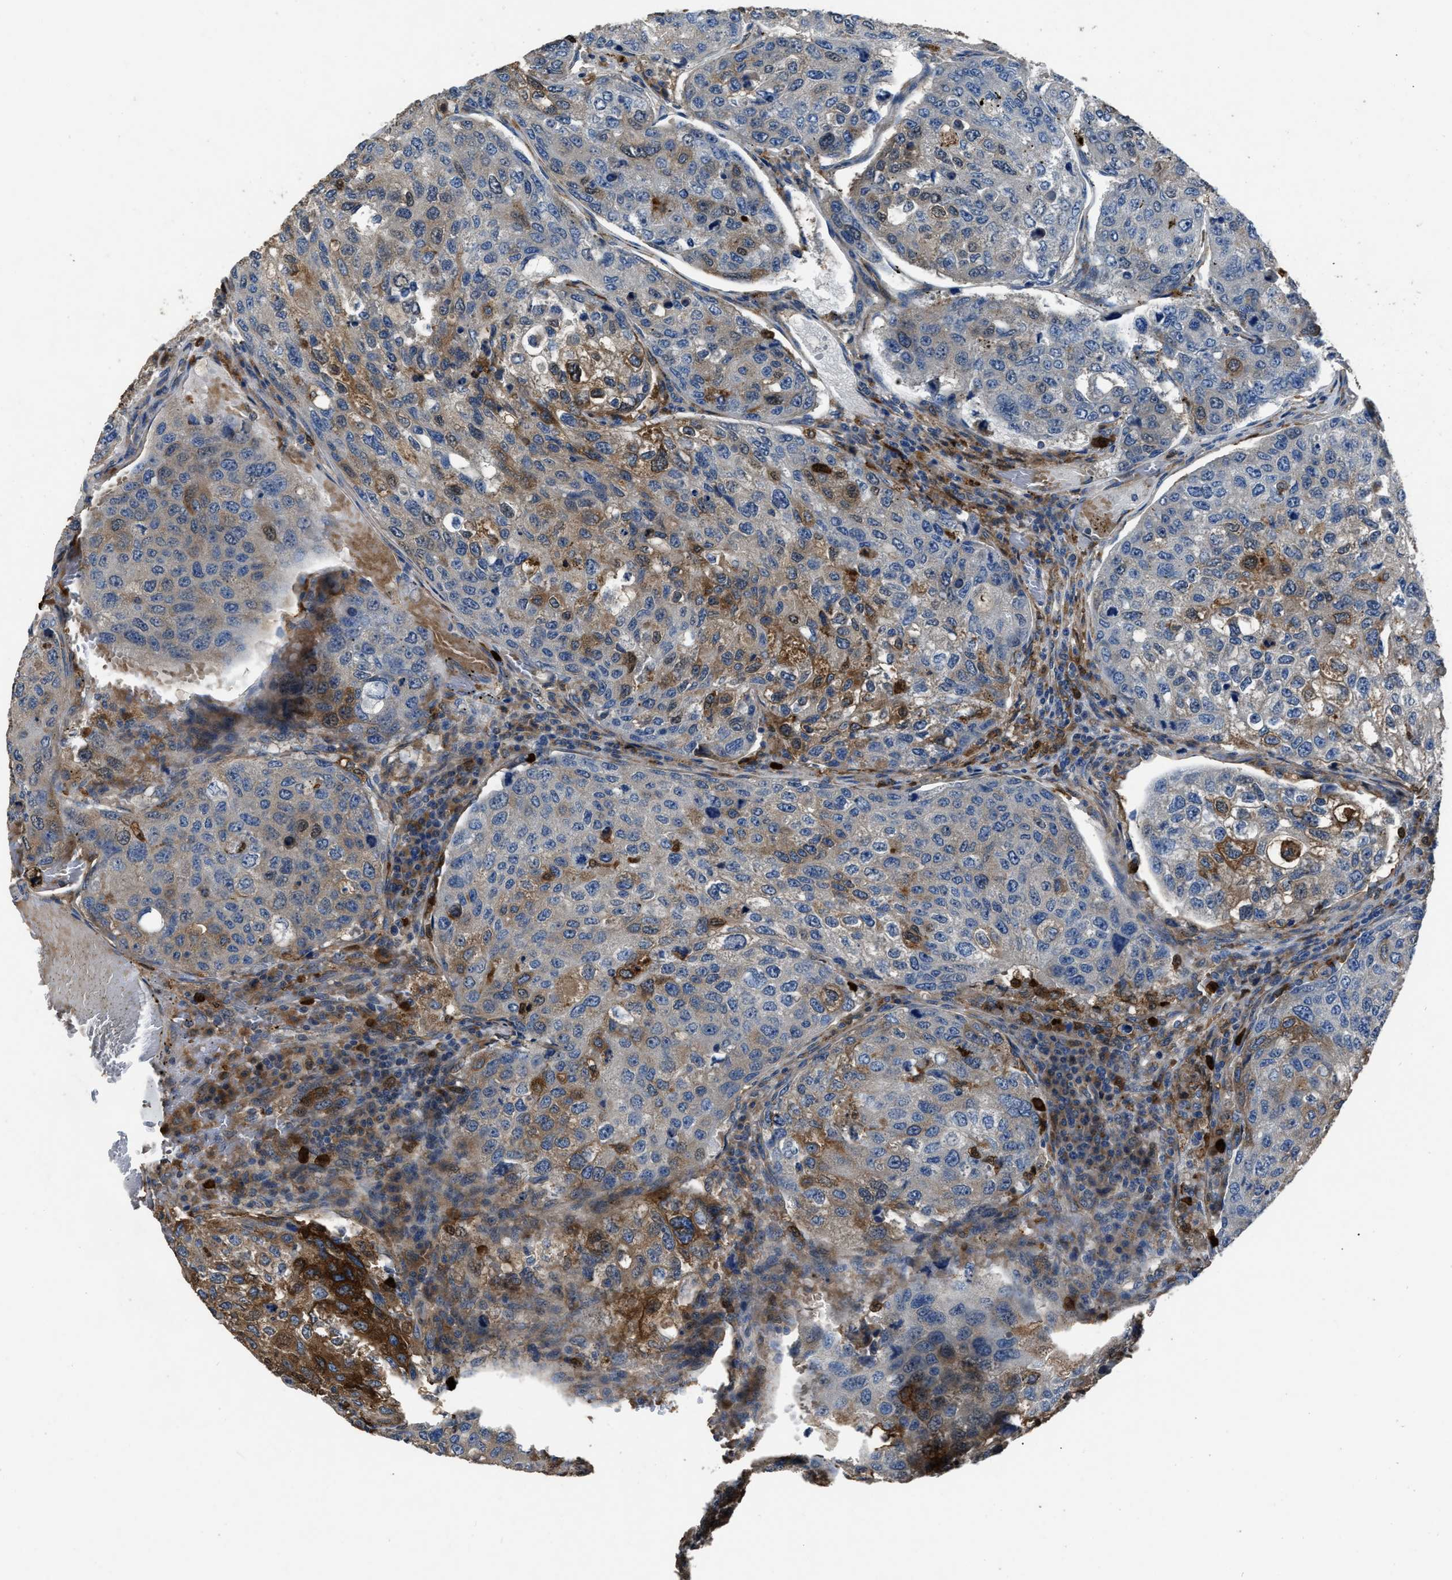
{"staining": {"intensity": "moderate", "quantity": "<25%", "location": "cytoplasmic/membranous"}, "tissue": "urothelial cancer", "cell_type": "Tumor cells", "image_type": "cancer", "snomed": [{"axis": "morphology", "description": "Urothelial carcinoma, High grade"}, {"axis": "topography", "description": "Lymph node"}, {"axis": "topography", "description": "Urinary bladder"}], "caption": "Immunohistochemistry (IHC) of urothelial carcinoma (high-grade) exhibits low levels of moderate cytoplasmic/membranous expression in about <25% of tumor cells. (Brightfield microscopy of DAB IHC at high magnification).", "gene": "ANGPT1", "patient": {"sex": "male", "age": 51}}